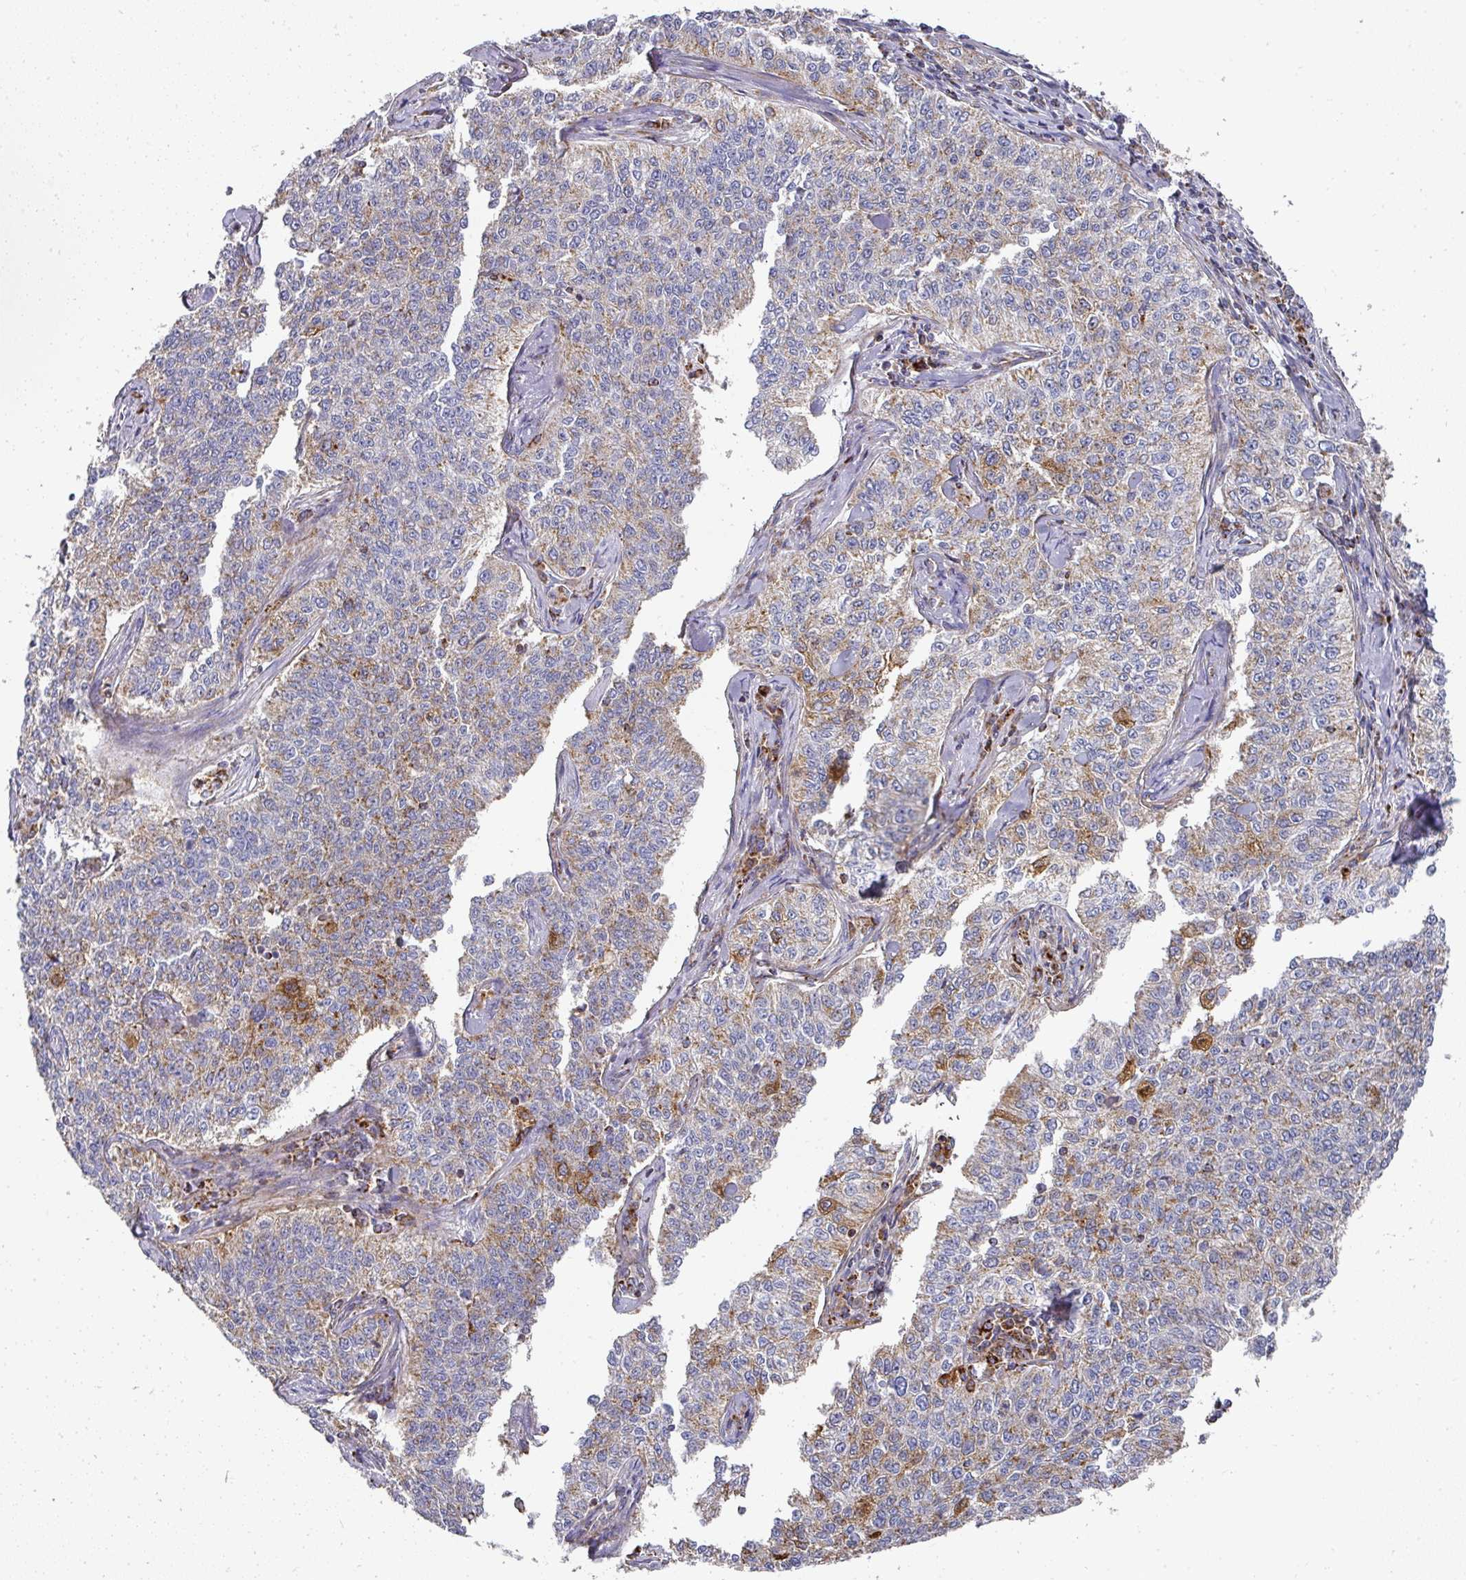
{"staining": {"intensity": "moderate", "quantity": "25%-75%", "location": "cytoplasmic/membranous"}, "tissue": "cervical cancer", "cell_type": "Tumor cells", "image_type": "cancer", "snomed": [{"axis": "morphology", "description": "Squamous cell carcinoma, NOS"}, {"axis": "topography", "description": "Cervix"}], "caption": "DAB (3,3'-diaminobenzidine) immunohistochemical staining of cervical squamous cell carcinoma demonstrates moderate cytoplasmic/membranous protein expression in about 25%-75% of tumor cells.", "gene": "UQCRFS1", "patient": {"sex": "female", "age": 35}}